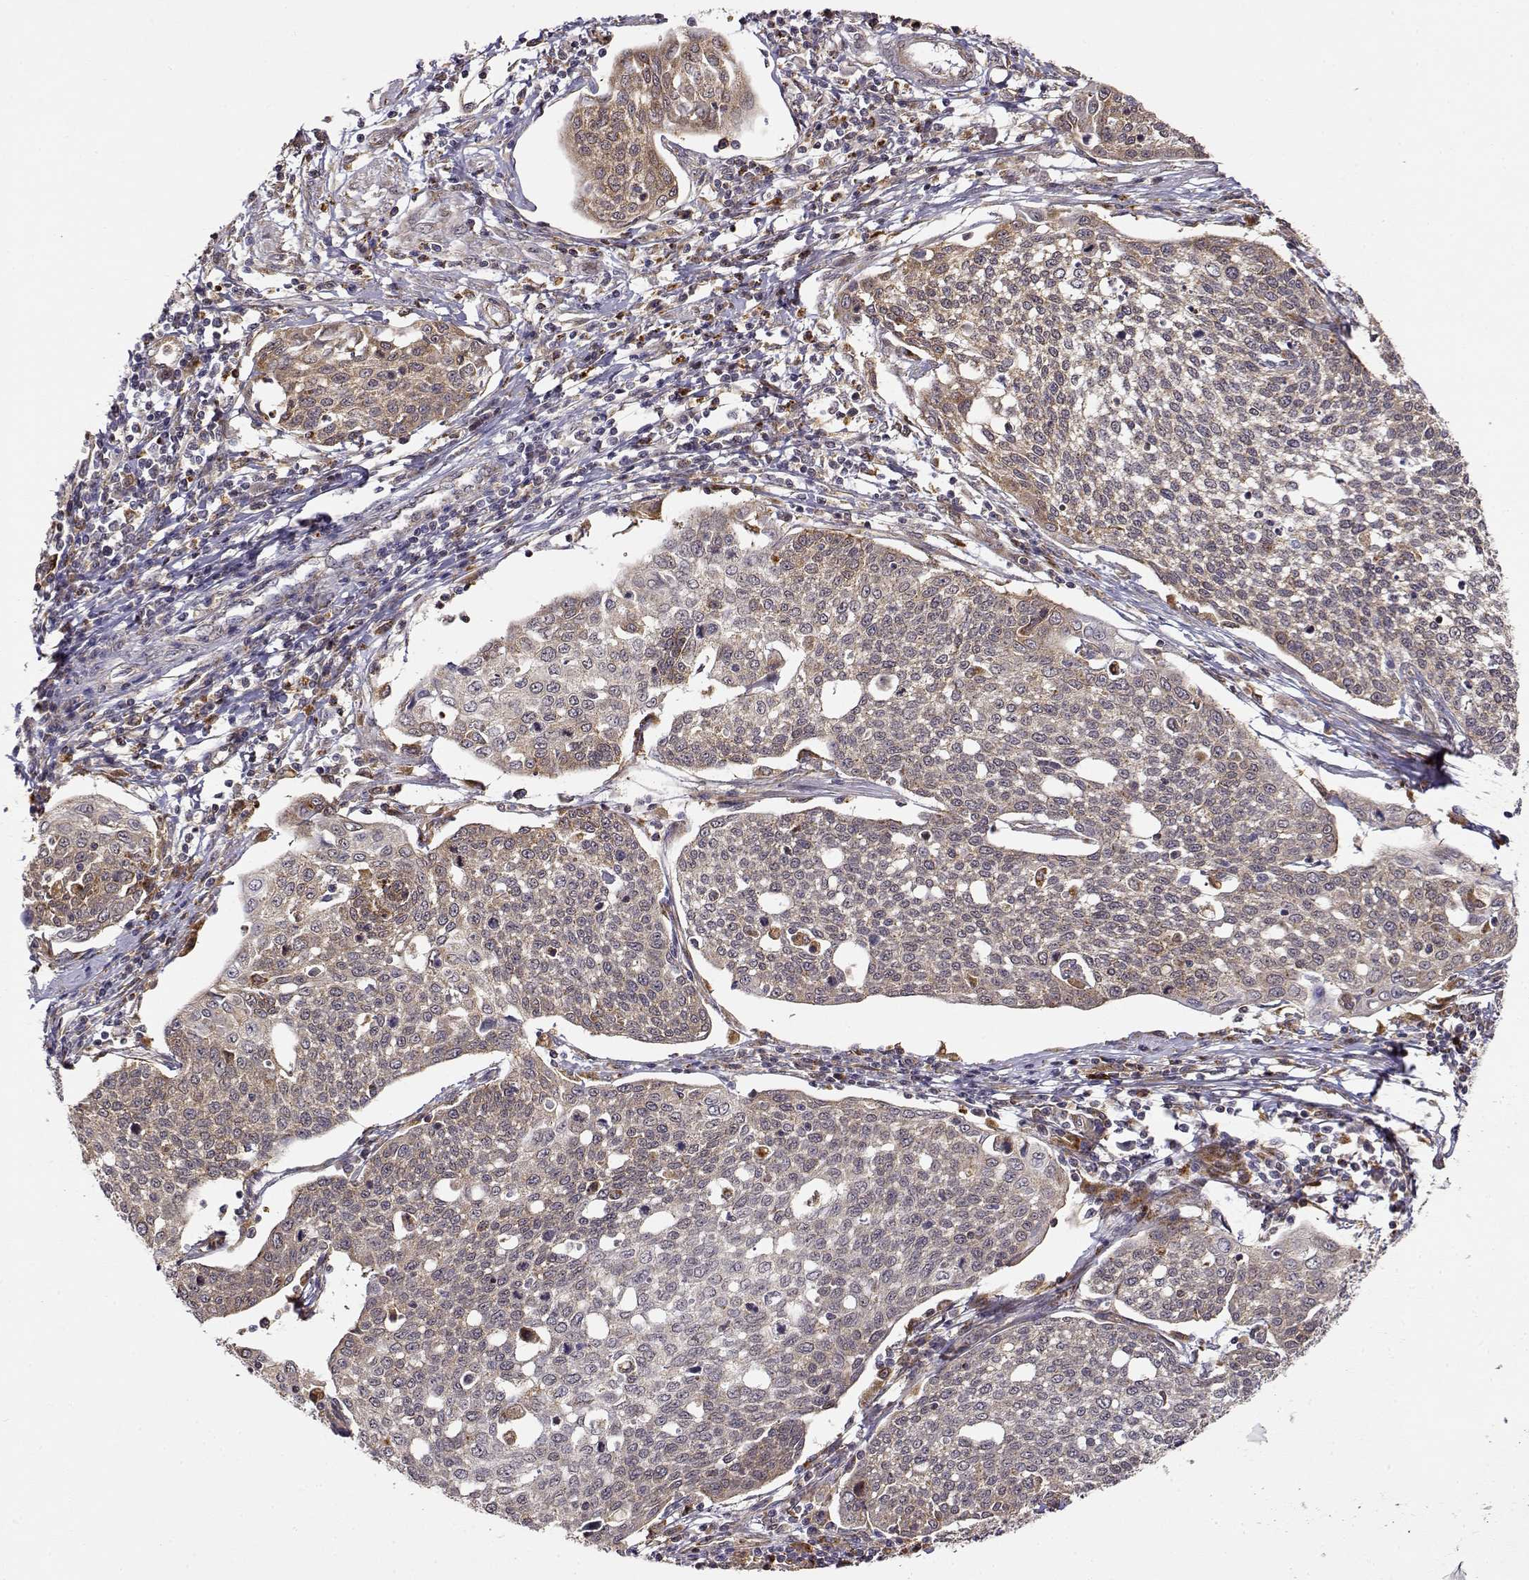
{"staining": {"intensity": "moderate", "quantity": "<25%", "location": "cytoplasmic/membranous"}, "tissue": "cervical cancer", "cell_type": "Tumor cells", "image_type": "cancer", "snomed": [{"axis": "morphology", "description": "Squamous cell carcinoma, NOS"}, {"axis": "topography", "description": "Cervix"}], "caption": "This histopathology image demonstrates squamous cell carcinoma (cervical) stained with immunohistochemistry to label a protein in brown. The cytoplasmic/membranous of tumor cells show moderate positivity for the protein. Nuclei are counter-stained blue.", "gene": "RNF13", "patient": {"sex": "female", "age": 34}}